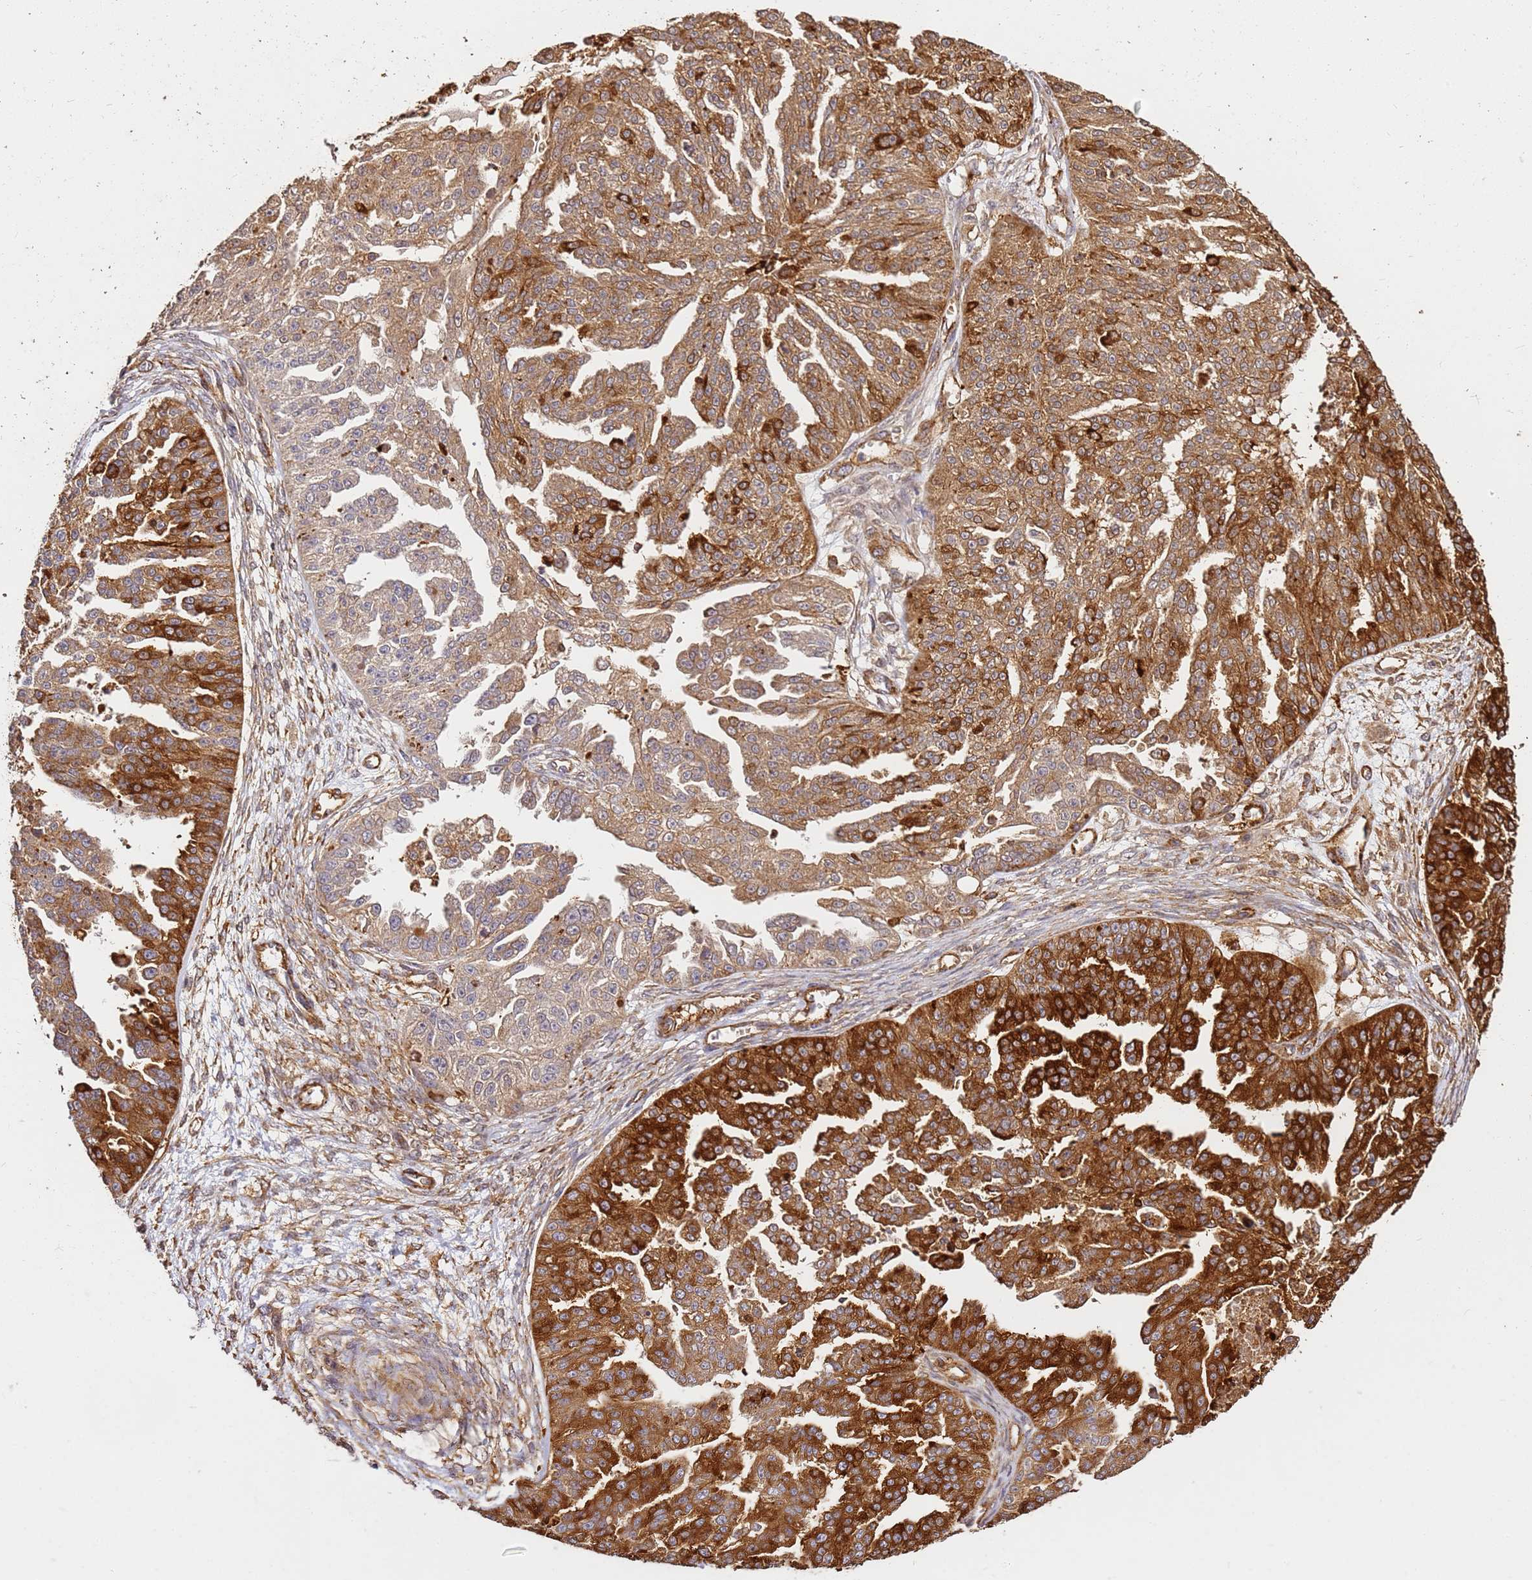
{"staining": {"intensity": "strong", "quantity": ">75%", "location": "cytoplasmic/membranous"}, "tissue": "ovarian cancer", "cell_type": "Tumor cells", "image_type": "cancer", "snomed": [{"axis": "morphology", "description": "Cystadenocarcinoma, serous, NOS"}, {"axis": "topography", "description": "Ovary"}], "caption": "Tumor cells demonstrate strong cytoplasmic/membranous staining in about >75% of cells in ovarian cancer (serous cystadenocarcinoma).", "gene": "DVL3", "patient": {"sex": "female", "age": 58}}